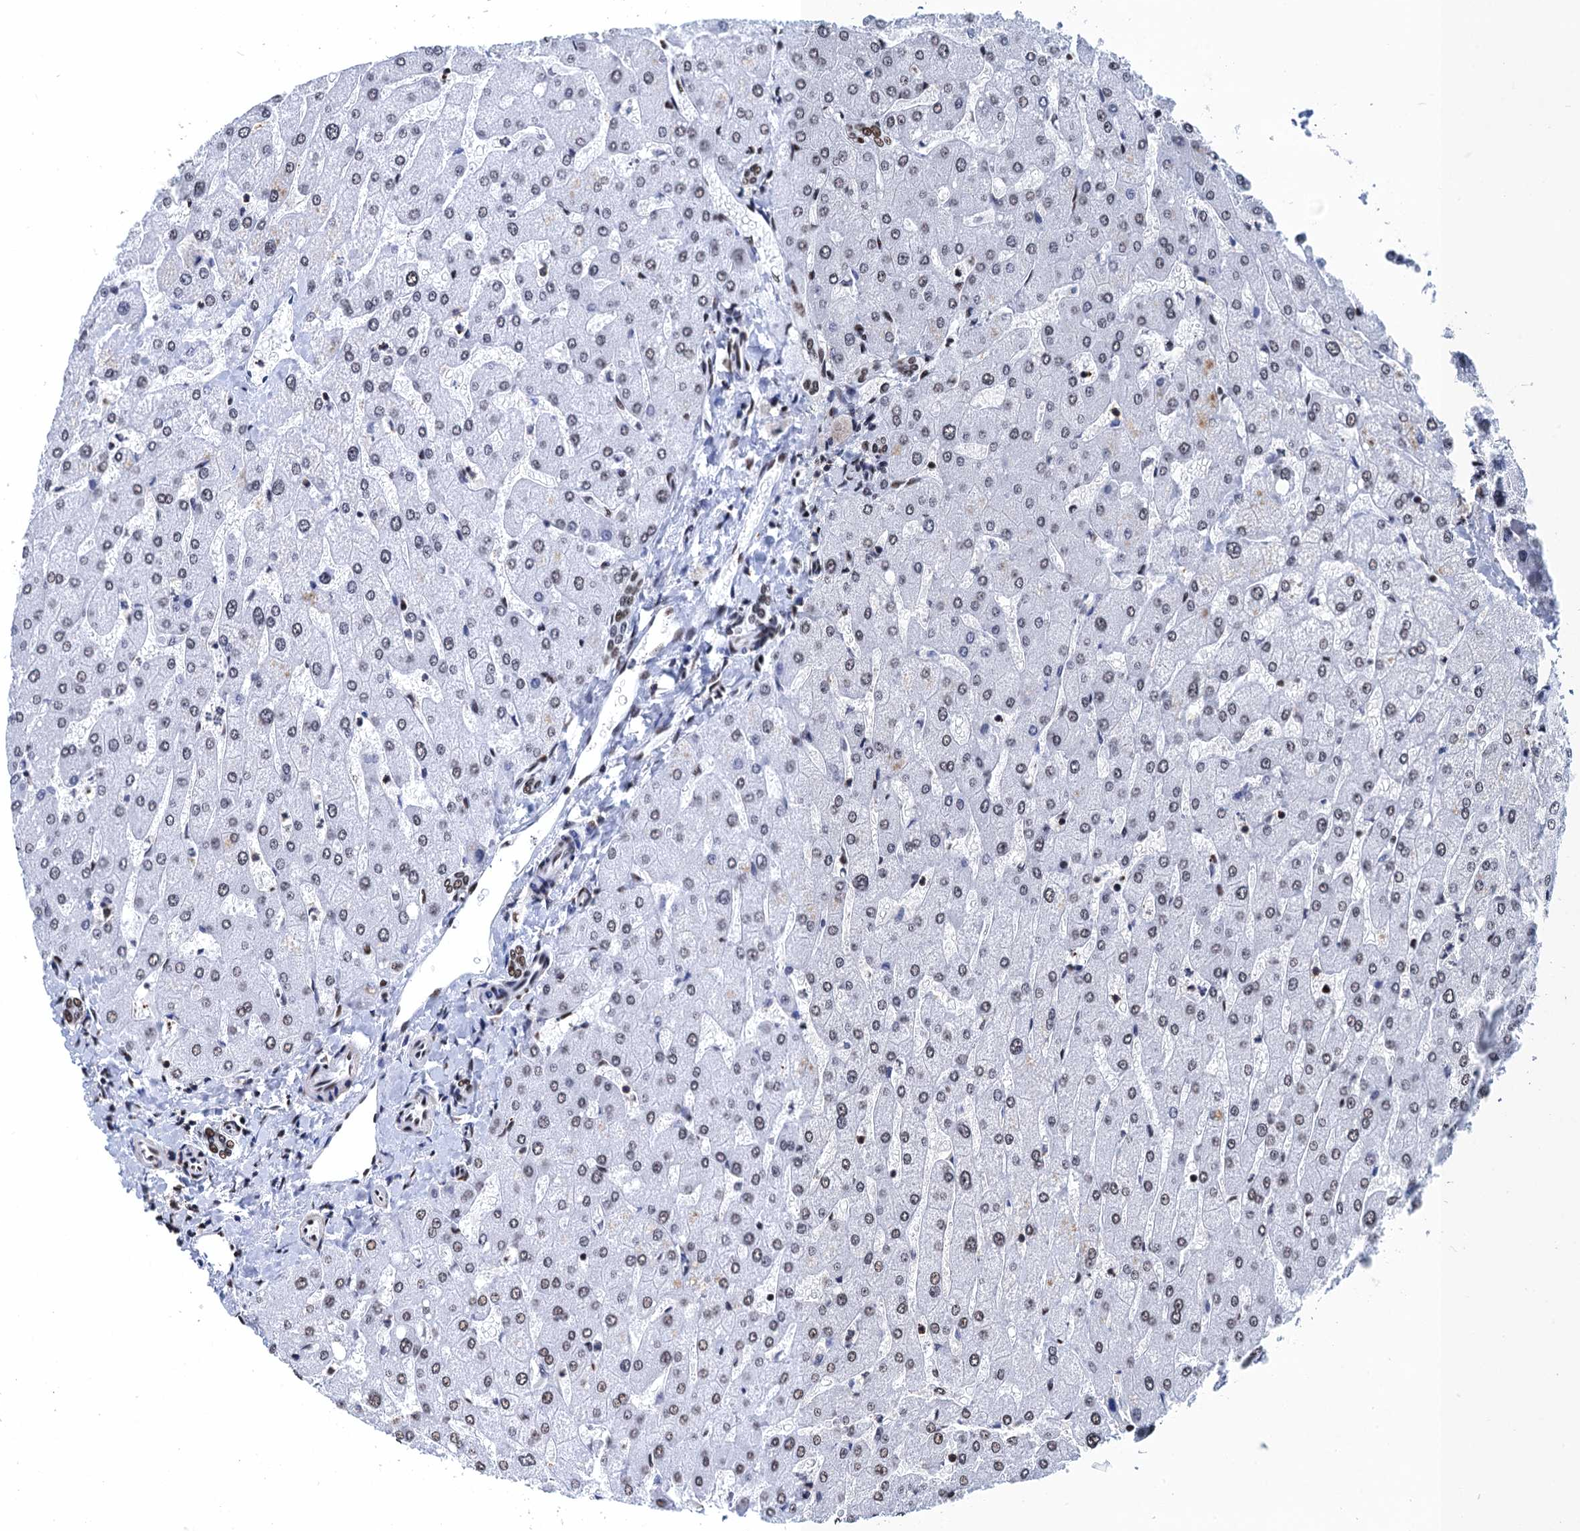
{"staining": {"intensity": "strong", "quantity": ">75%", "location": "nuclear"}, "tissue": "liver", "cell_type": "Cholangiocytes", "image_type": "normal", "snomed": [{"axis": "morphology", "description": "Normal tissue, NOS"}, {"axis": "topography", "description": "Liver"}], "caption": "About >75% of cholangiocytes in benign human liver reveal strong nuclear protein staining as visualized by brown immunohistochemical staining.", "gene": "UBA2", "patient": {"sex": "male", "age": 55}}